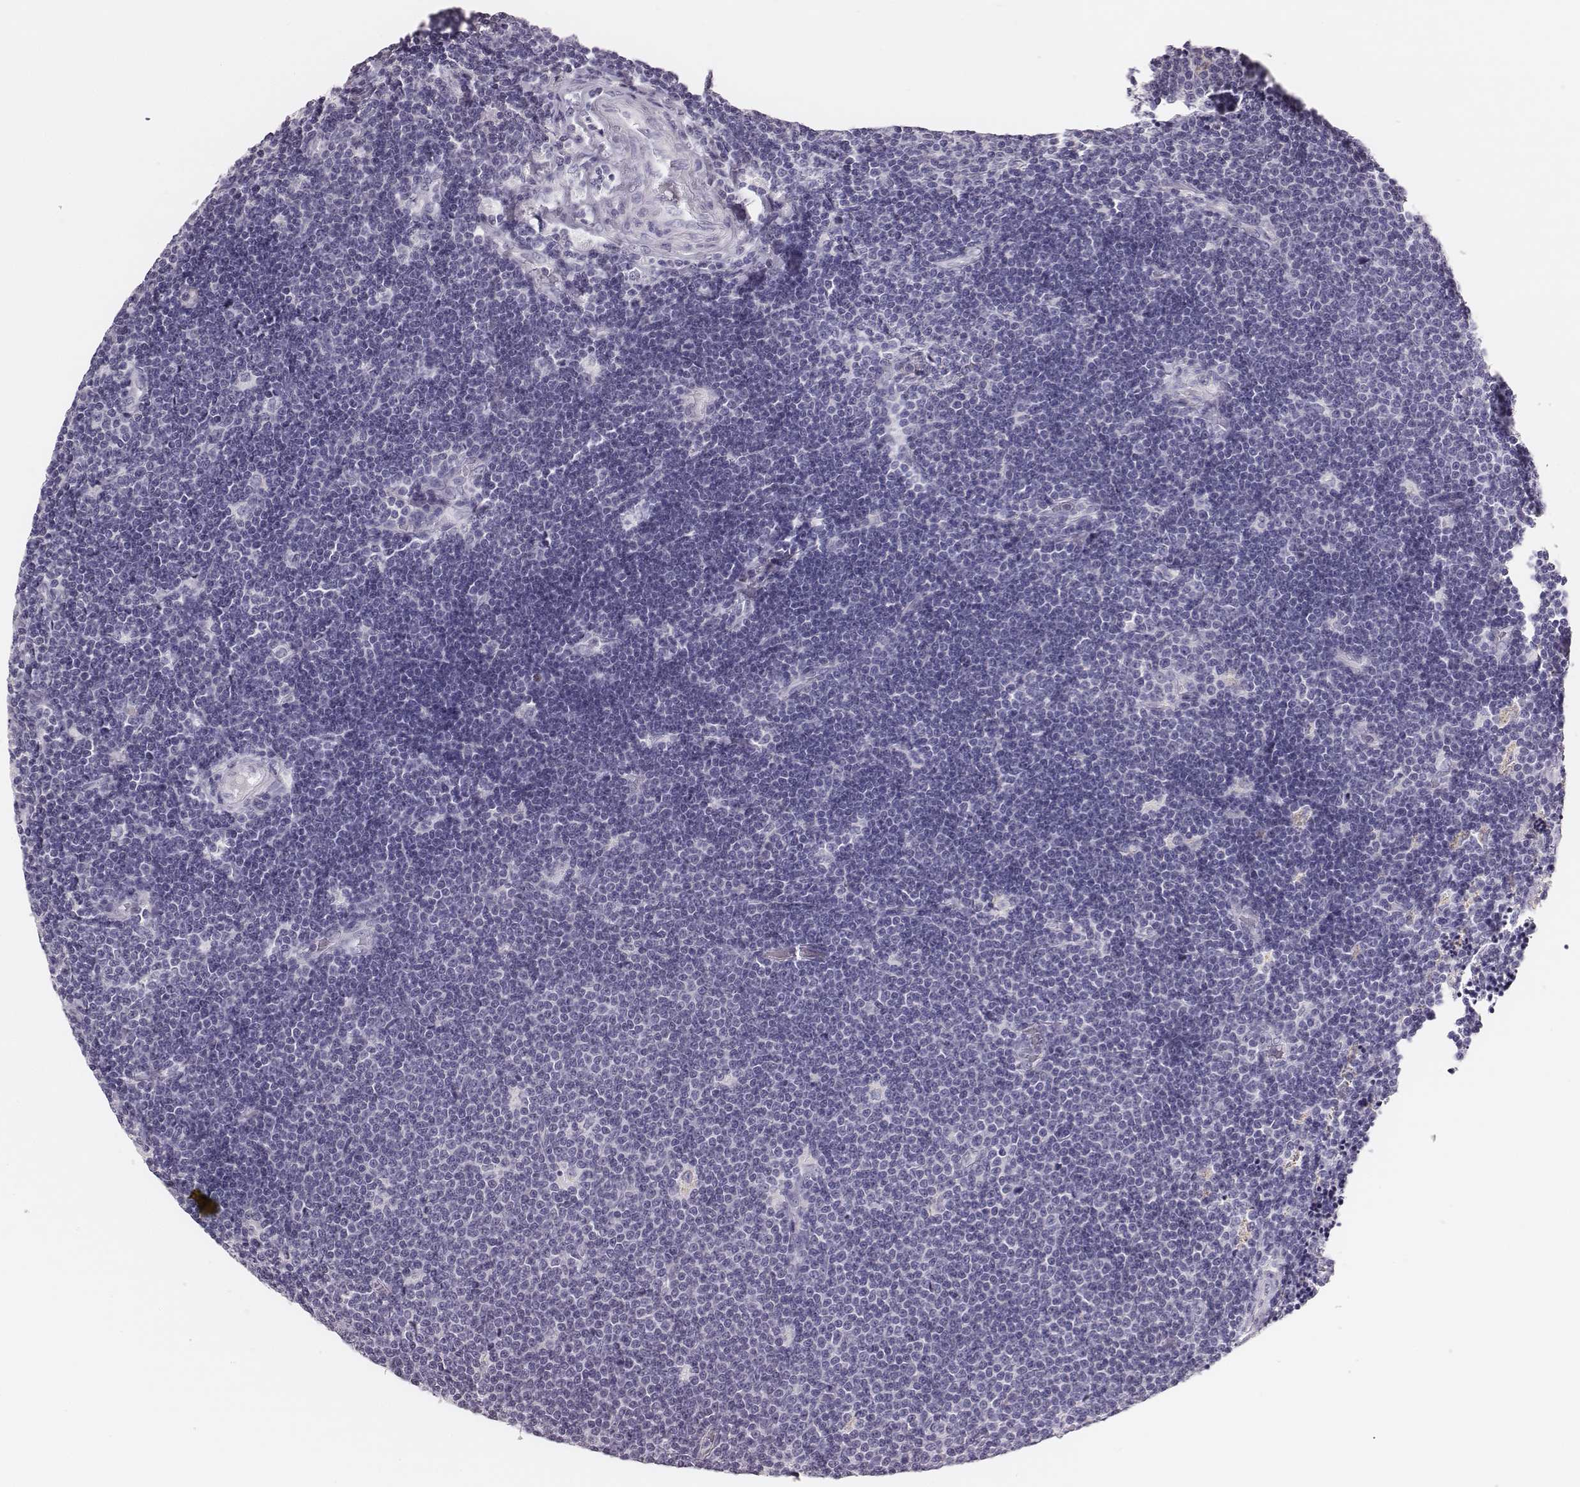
{"staining": {"intensity": "negative", "quantity": "none", "location": "none"}, "tissue": "lymphoma", "cell_type": "Tumor cells", "image_type": "cancer", "snomed": [{"axis": "morphology", "description": "Malignant lymphoma, non-Hodgkin's type, Low grade"}, {"axis": "topography", "description": "Brain"}], "caption": "There is no significant positivity in tumor cells of low-grade malignant lymphoma, non-Hodgkin's type.", "gene": "H1-6", "patient": {"sex": "female", "age": 66}}